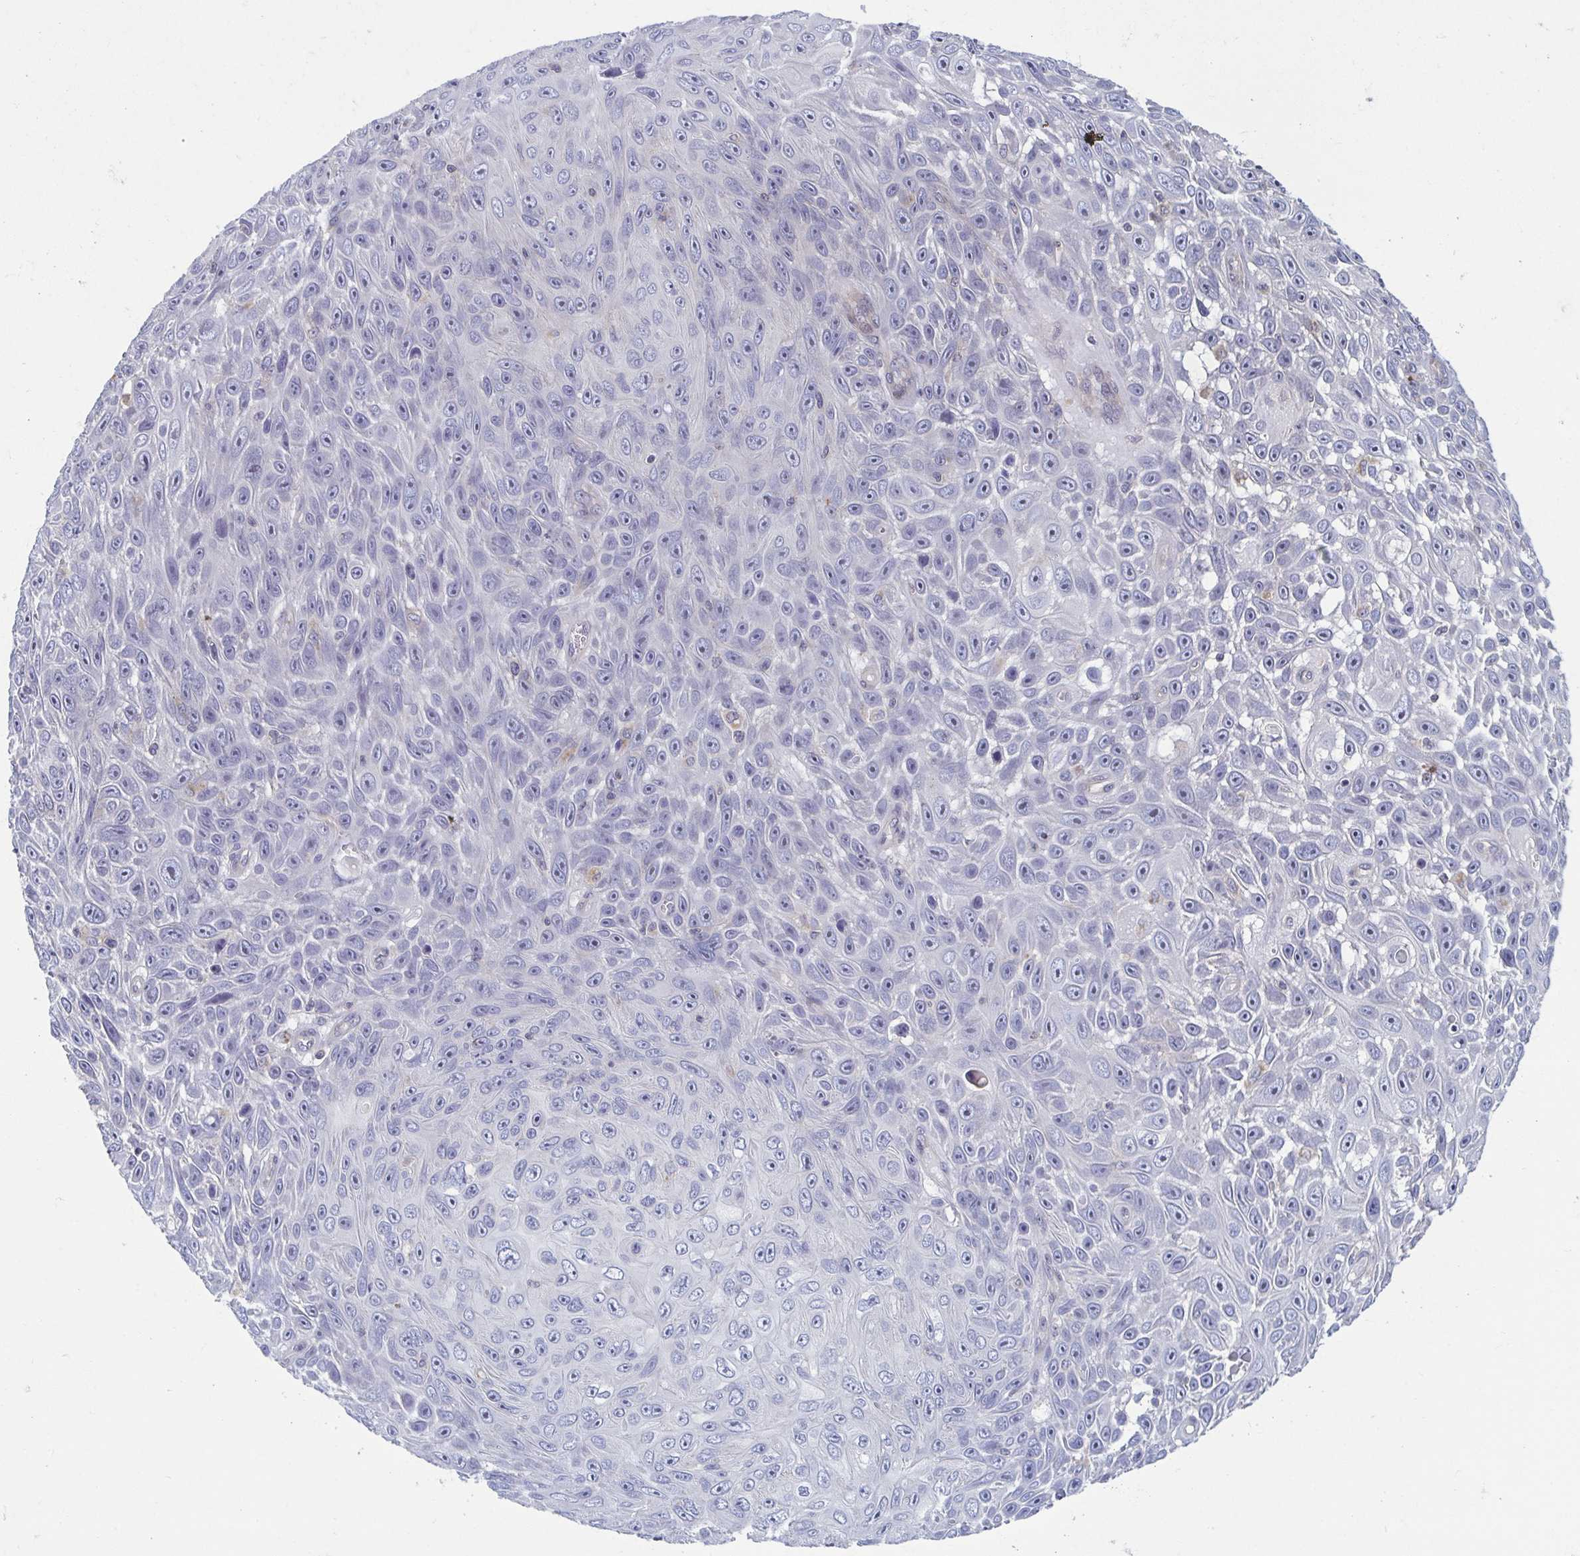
{"staining": {"intensity": "negative", "quantity": "none", "location": "none"}, "tissue": "skin cancer", "cell_type": "Tumor cells", "image_type": "cancer", "snomed": [{"axis": "morphology", "description": "Squamous cell carcinoma, NOS"}, {"axis": "topography", "description": "Skin"}], "caption": "IHC of human skin squamous cell carcinoma displays no staining in tumor cells. The staining was performed using DAB (3,3'-diaminobenzidine) to visualize the protein expression in brown, while the nuclei were stained in blue with hematoxylin (Magnification: 20x).", "gene": "LRRC38", "patient": {"sex": "male", "age": 82}}